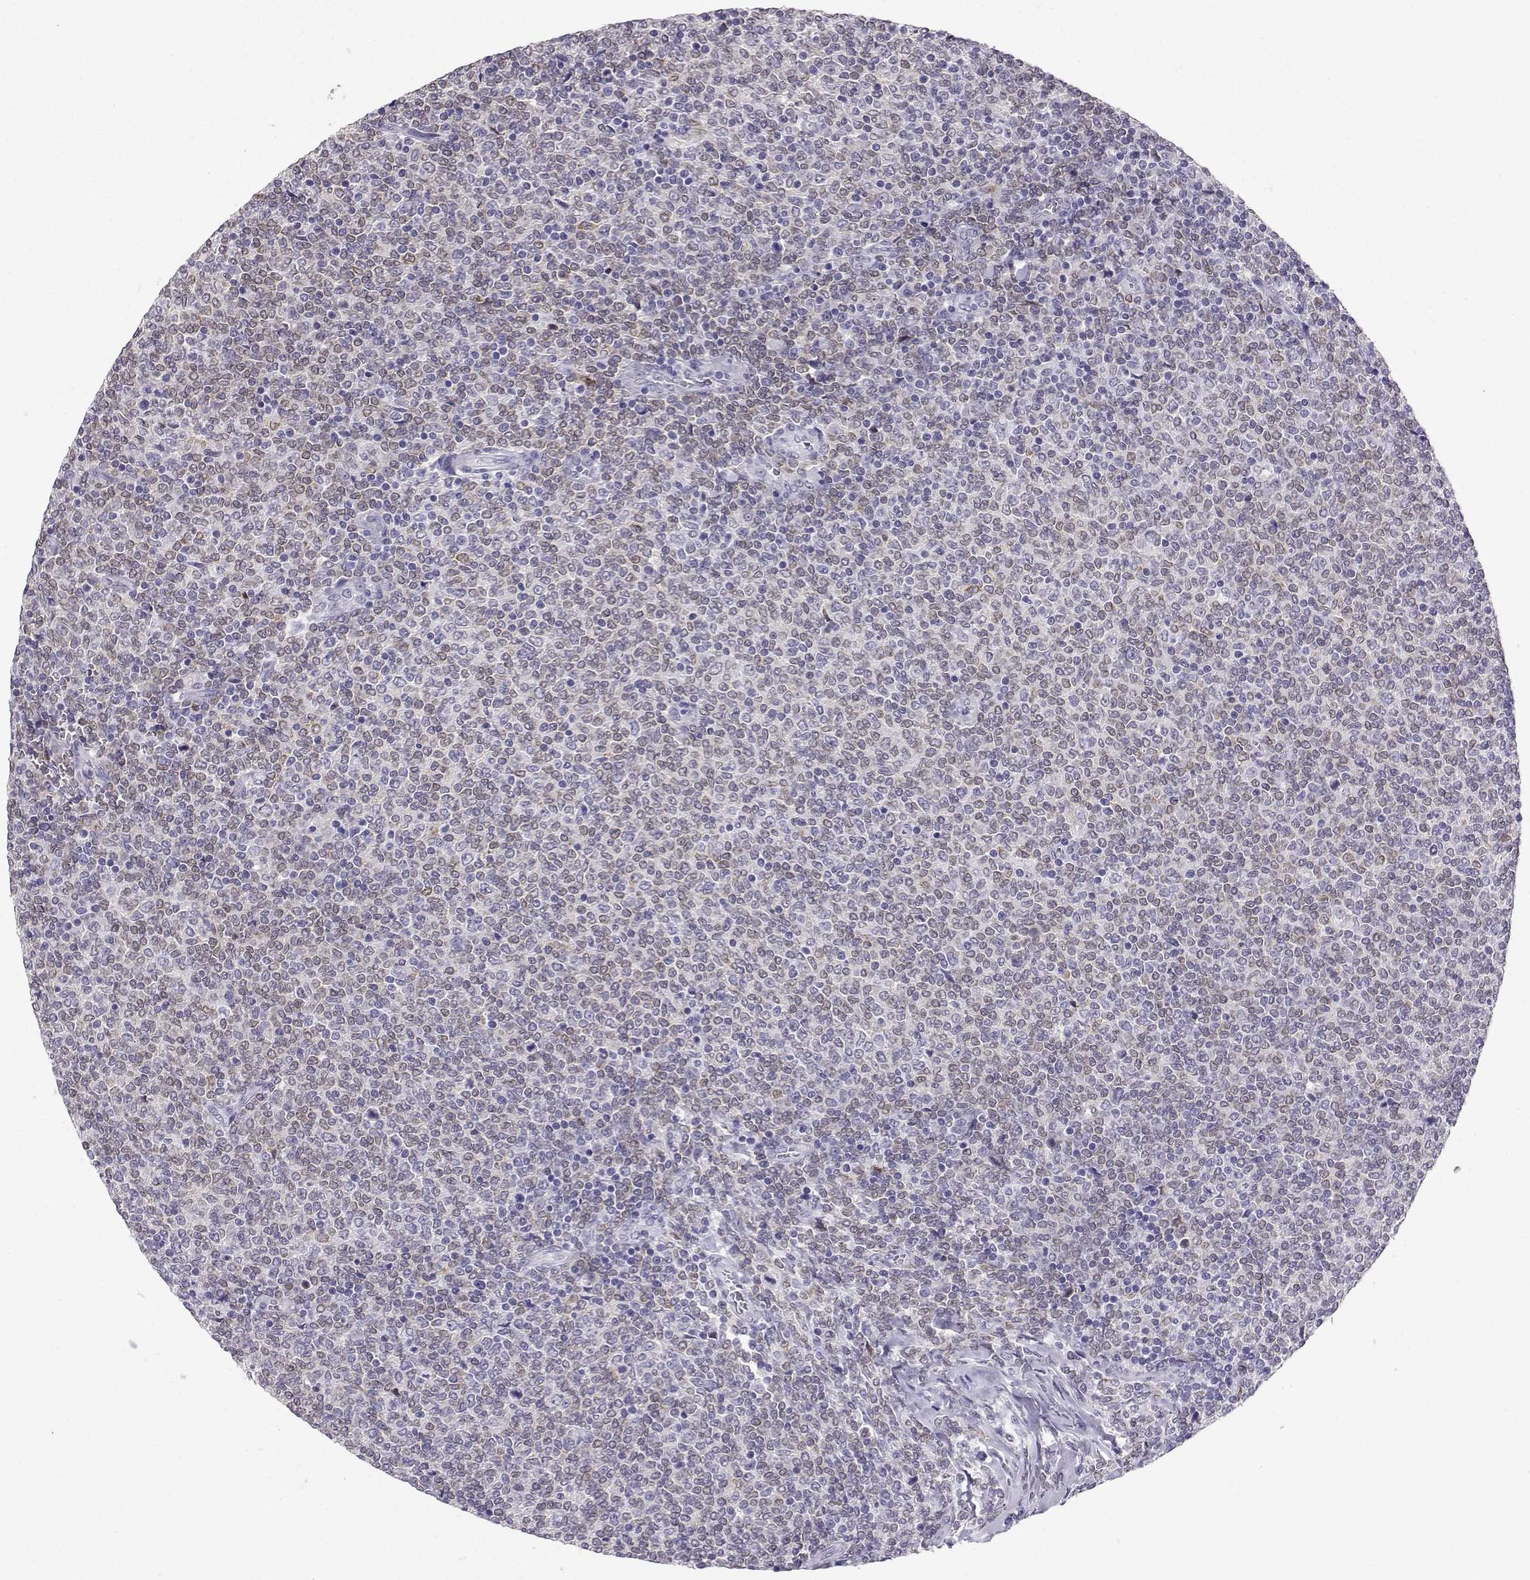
{"staining": {"intensity": "negative", "quantity": "none", "location": "none"}, "tissue": "lymphoma", "cell_type": "Tumor cells", "image_type": "cancer", "snomed": [{"axis": "morphology", "description": "Malignant lymphoma, non-Hodgkin's type, Low grade"}, {"axis": "topography", "description": "Lymph node"}], "caption": "Protein analysis of lymphoma reveals no significant expression in tumor cells.", "gene": "TBR1", "patient": {"sex": "male", "age": 52}}